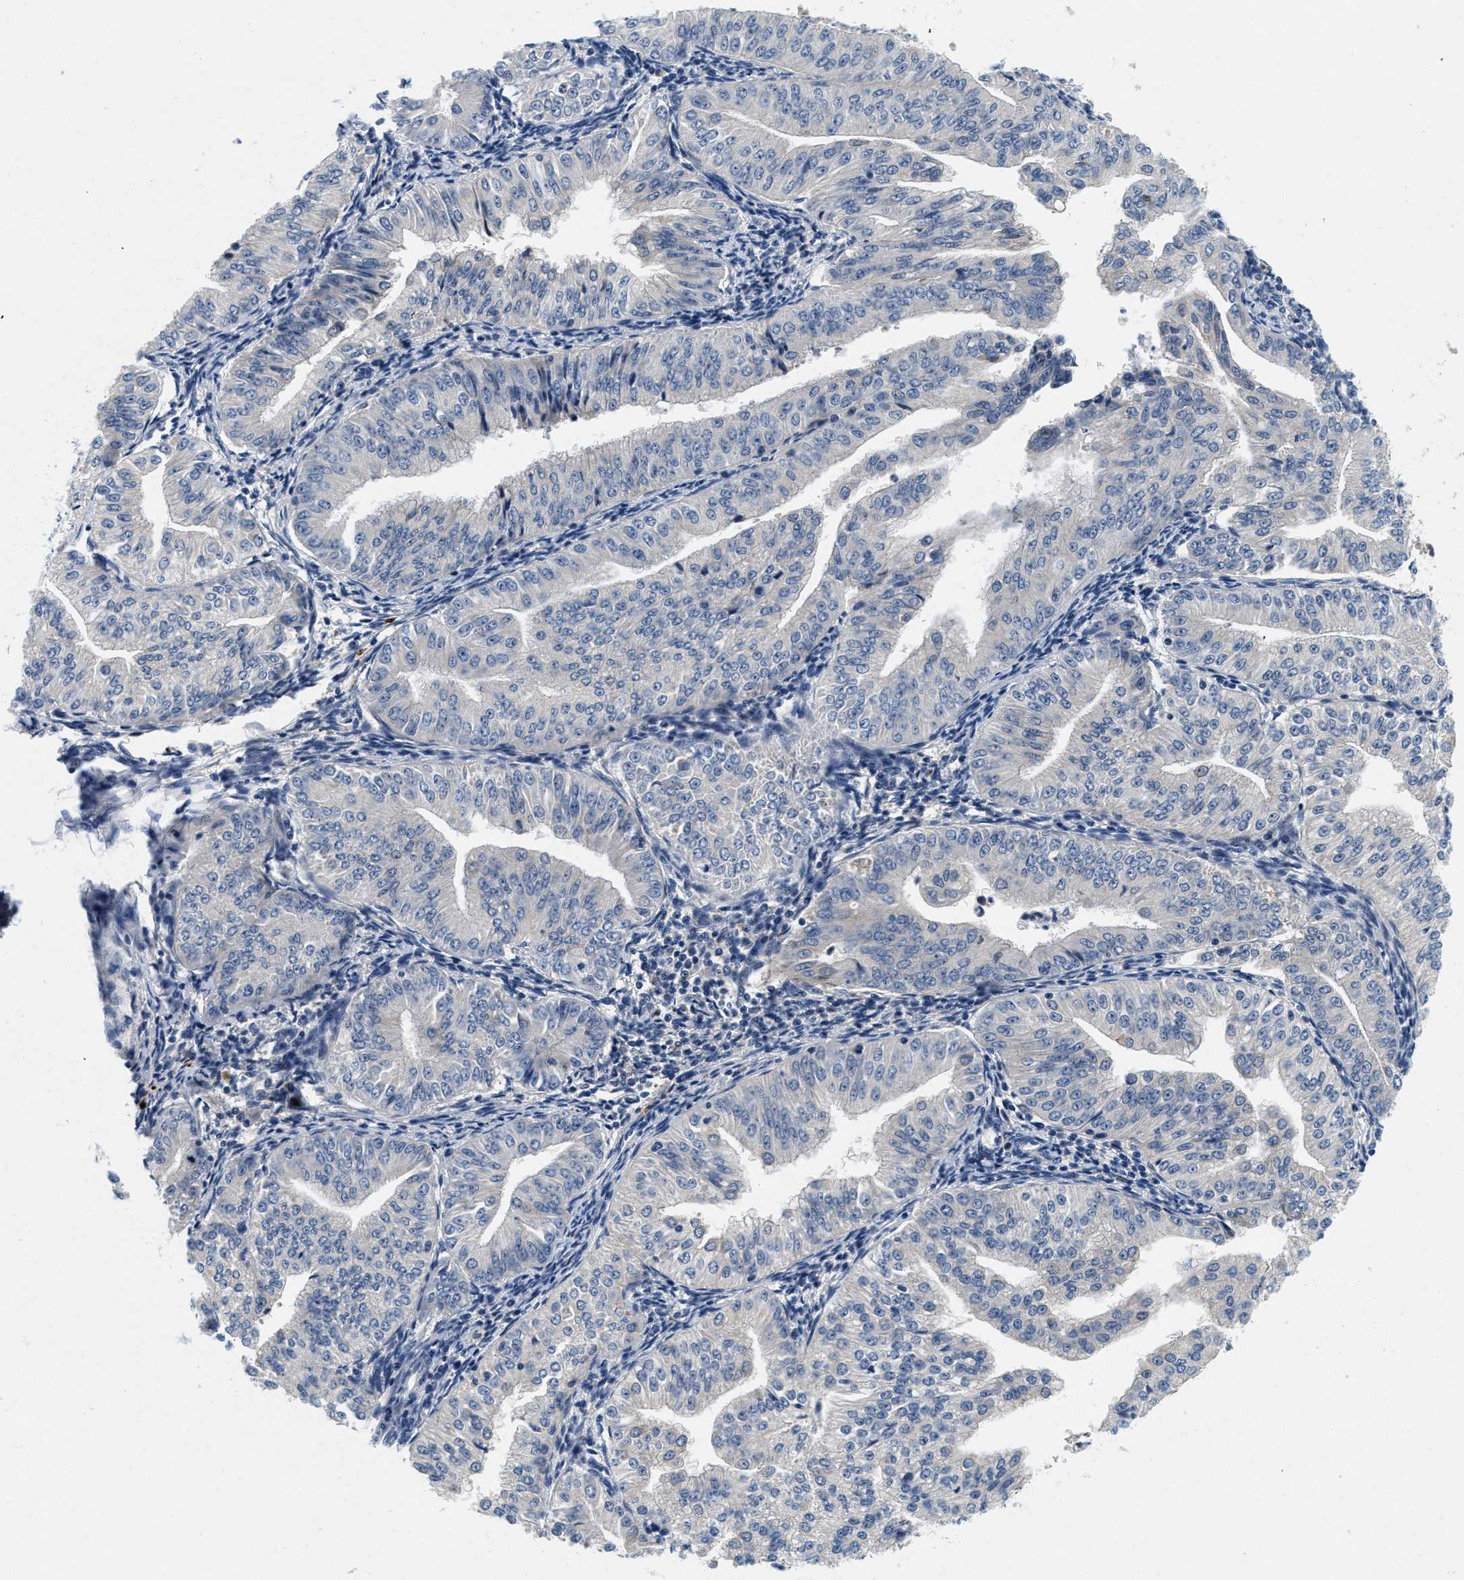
{"staining": {"intensity": "negative", "quantity": "none", "location": "none"}, "tissue": "endometrial cancer", "cell_type": "Tumor cells", "image_type": "cancer", "snomed": [{"axis": "morphology", "description": "Normal tissue, NOS"}, {"axis": "morphology", "description": "Adenocarcinoma, NOS"}, {"axis": "topography", "description": "Endometrium"}], "caption": "Human adenocarcinoma (endometrial) stained for a protein using immunohistochemistry exhibits no expression in tumor cells.", "gene": "PDP1", "patient": {"sex": "female", "age": 53}}